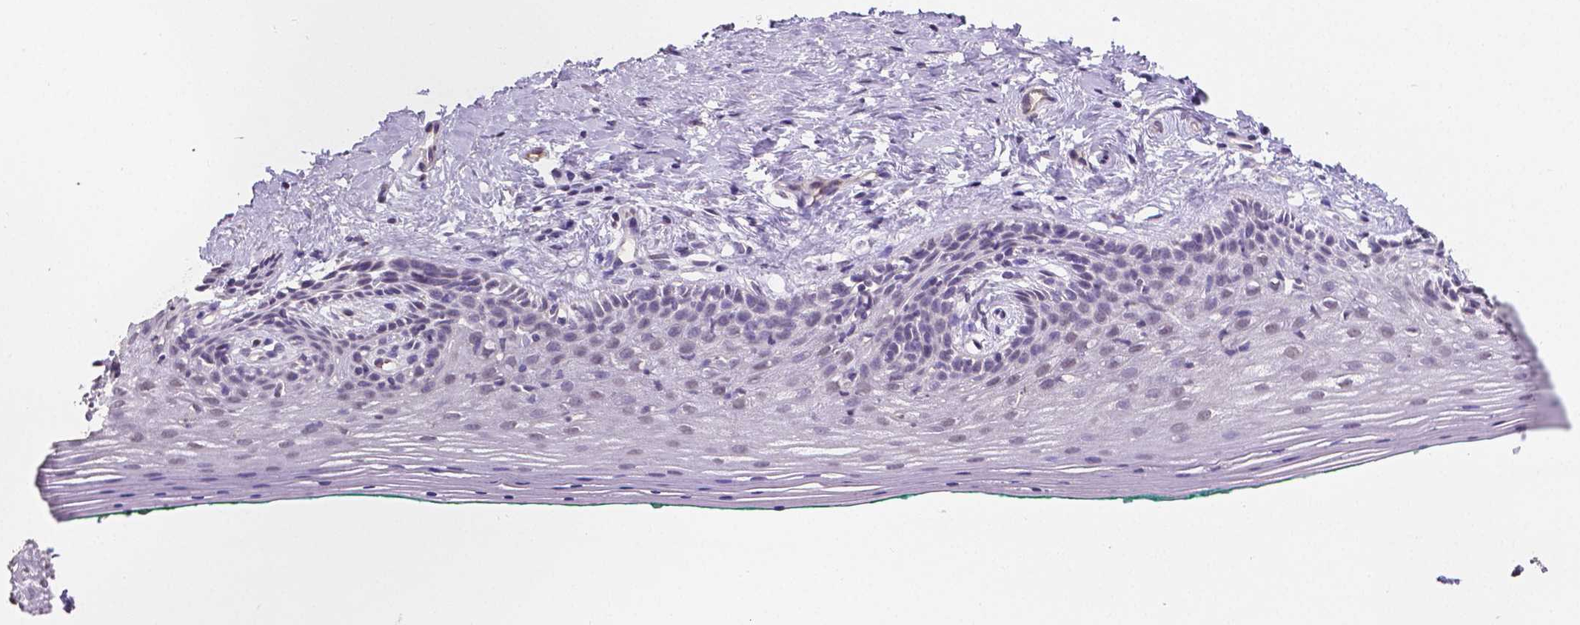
{"staining": {"intensity": "negative", "quantity": "none", "location": "none"}, "tissue": "vagina", "cell_type": "Squamous epithelial cells", "image_type": "normal", "snomed": [{"axis": "morphology", "description": "Normal tissue, NOS"}, {"axis": "topography", "description": "Vagina"}], "caption": "Vagina was stained to show a protein in brown. There is no significant staining in squamous epithelial cells. (Stains: DAB IHC with hematoxylin counter stain, Microscopy: brightfield microscopy at high magnification).", "gene": "ELAVL2", "patient": {"sex": "female", "age": 45}}